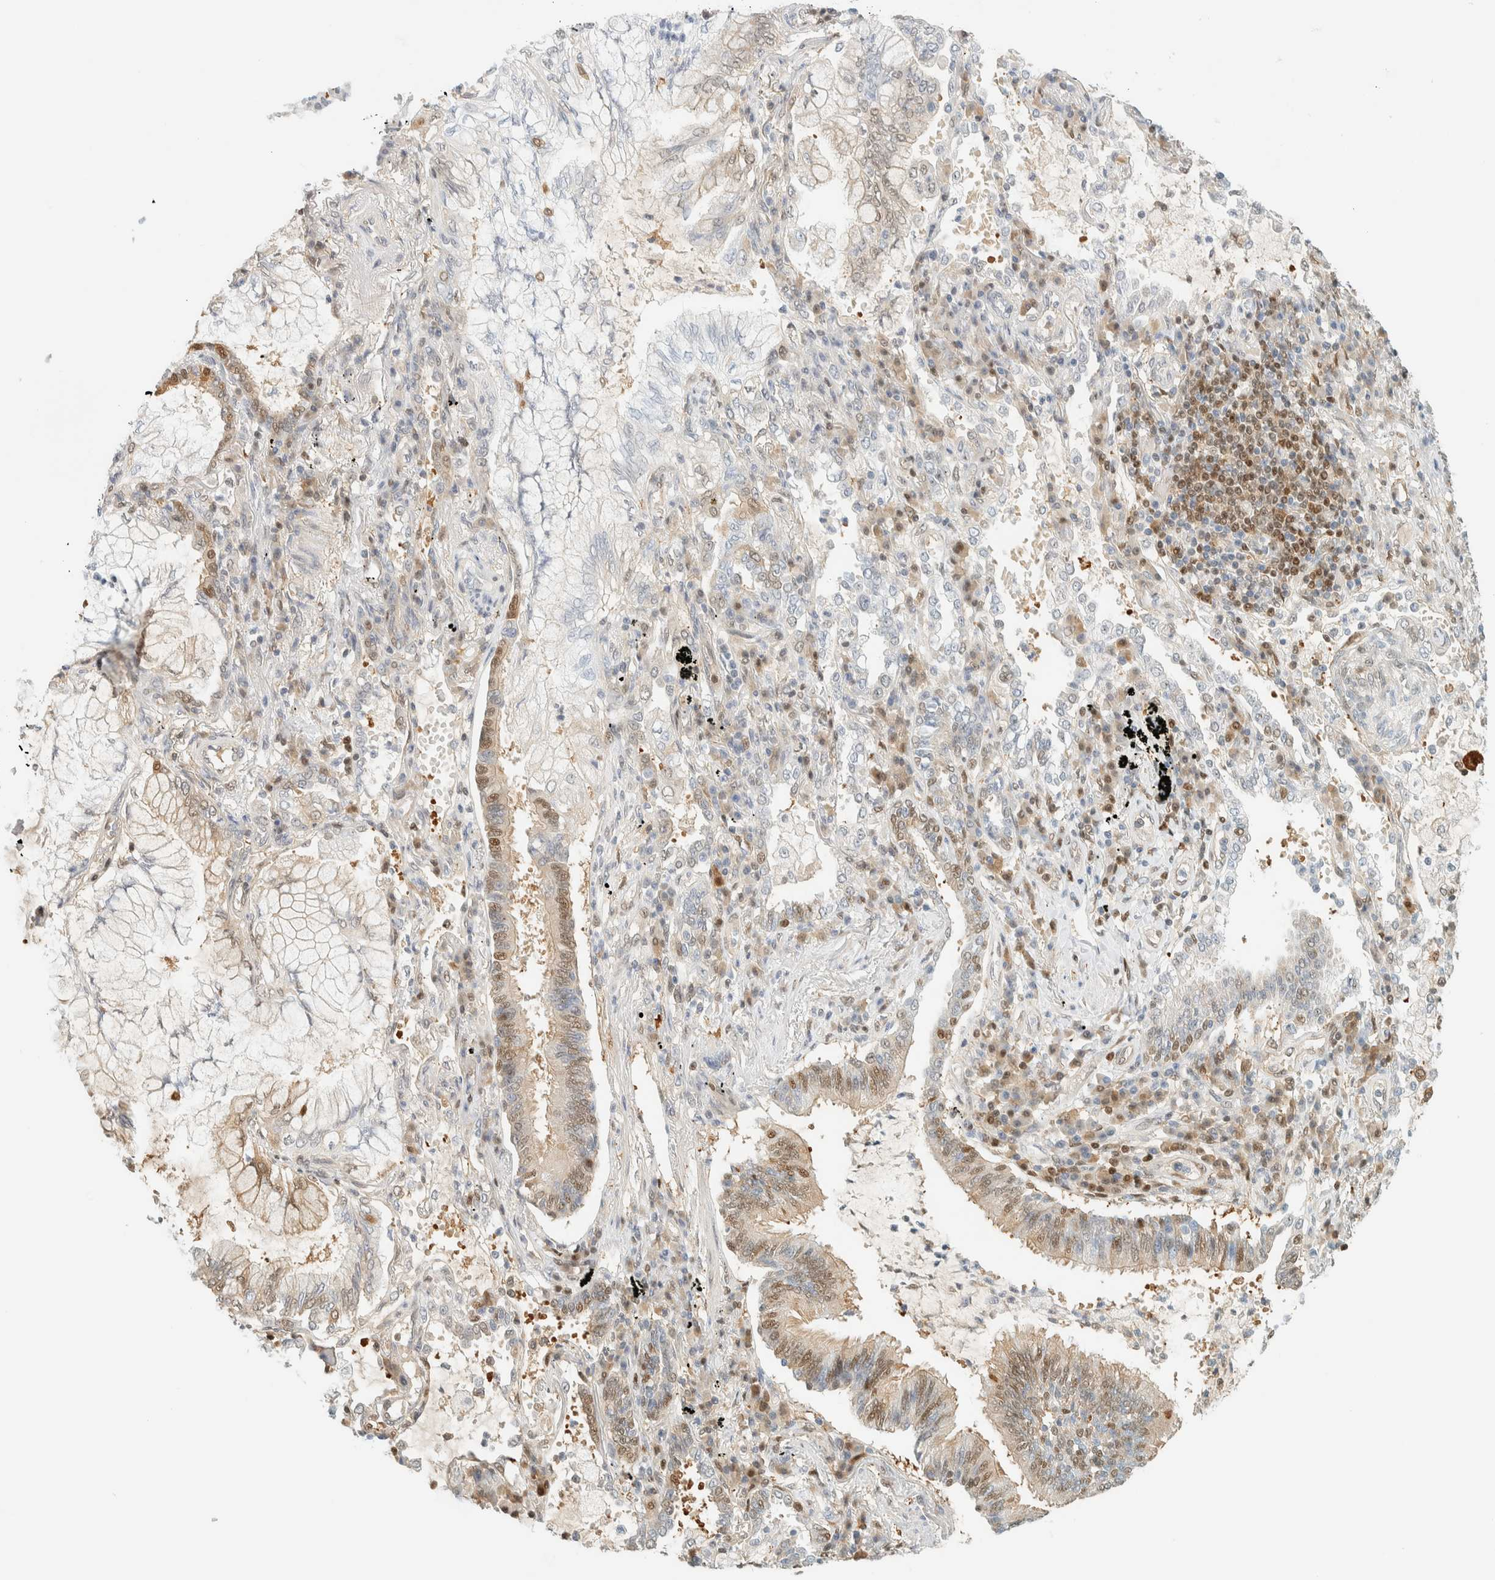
{"staining": {"intensity": "moderate", "quantity": "<25%", "location": "cytoplasmic/membranous,nuclear"}, "tissue": "lung cancer", "cell_type": "Tumor cells", "image_type": "cancer", "snomed": [{"axis": "morphology", "description": "Adenocarcinoma, NOS"}, {"axis": "topography", "description": "Lung"}], "caption": "Brown immunohistochemical staining in lung cancer (adenocarcinoma) demonstrates moderate cytoplasmic/membranous and nuclear positivity in approximately <25% of tumor cells. (IHC, brightfield microscopy, high magnification).", "gene": "ZBTB37", "patient": {"sex": "female", "age": 70}}